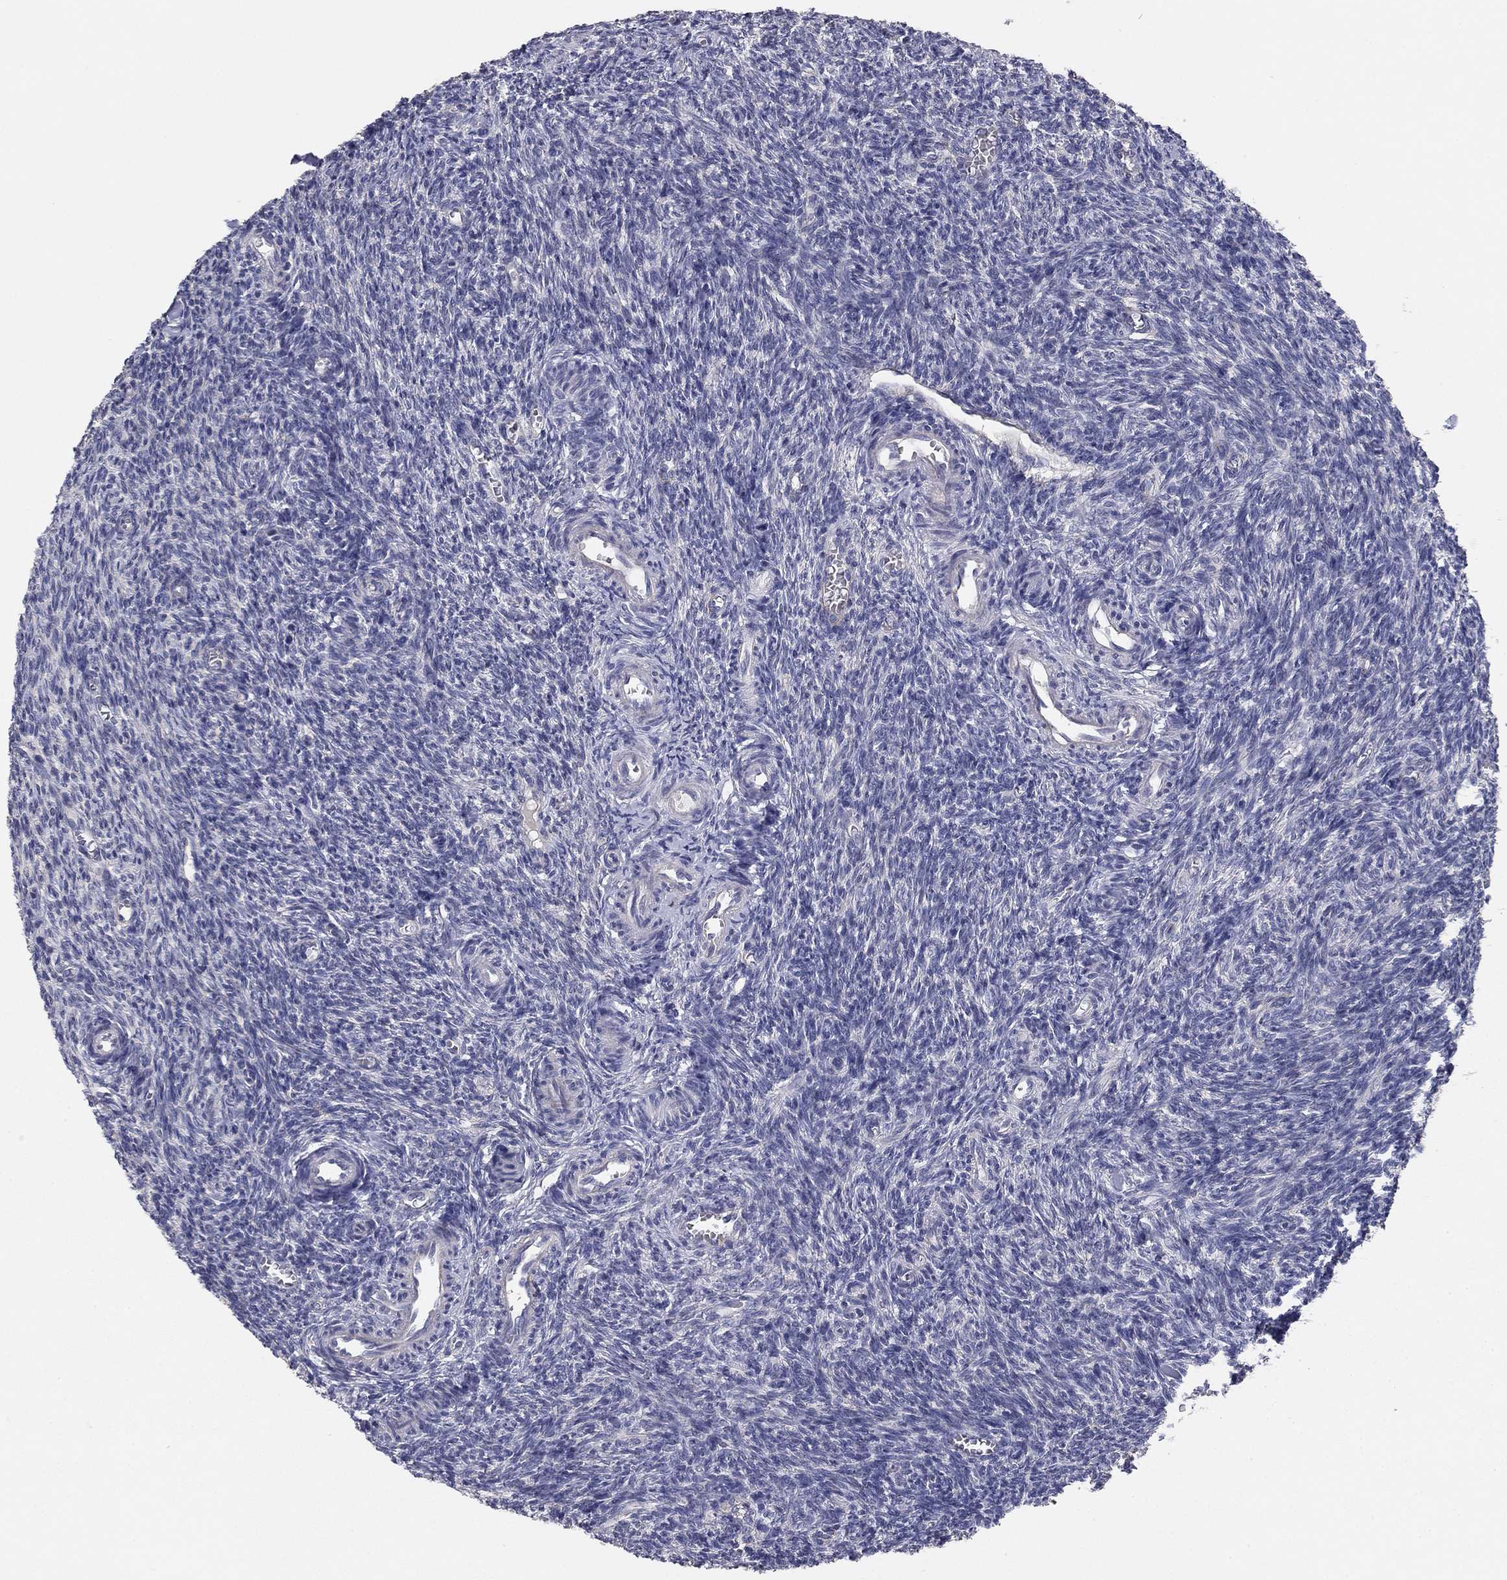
{"staining": {"intensity": "negative", "quantity": "none", "location": "none"}, "tissue": "ovary", "cell_type": "Follicle cells", "image_type": "normal", "snomed": [{"axis": "morphology", "description": "Normal tissue, NOS"}, {"axis": "topography", "description": "Ovary"}], "caption": "DAB immunohistochemical staining of benign ovary exhibits no significant expression in follicle cells. Brightfield microscopy of immunohistochemistry stained with DAB (3,3'-diaminobenzidine) (brown) and hematoxylin (blue), captured at high magnification.", "gene": "SEPTIN3", "patient": {"sex": "female", "age": 27}}